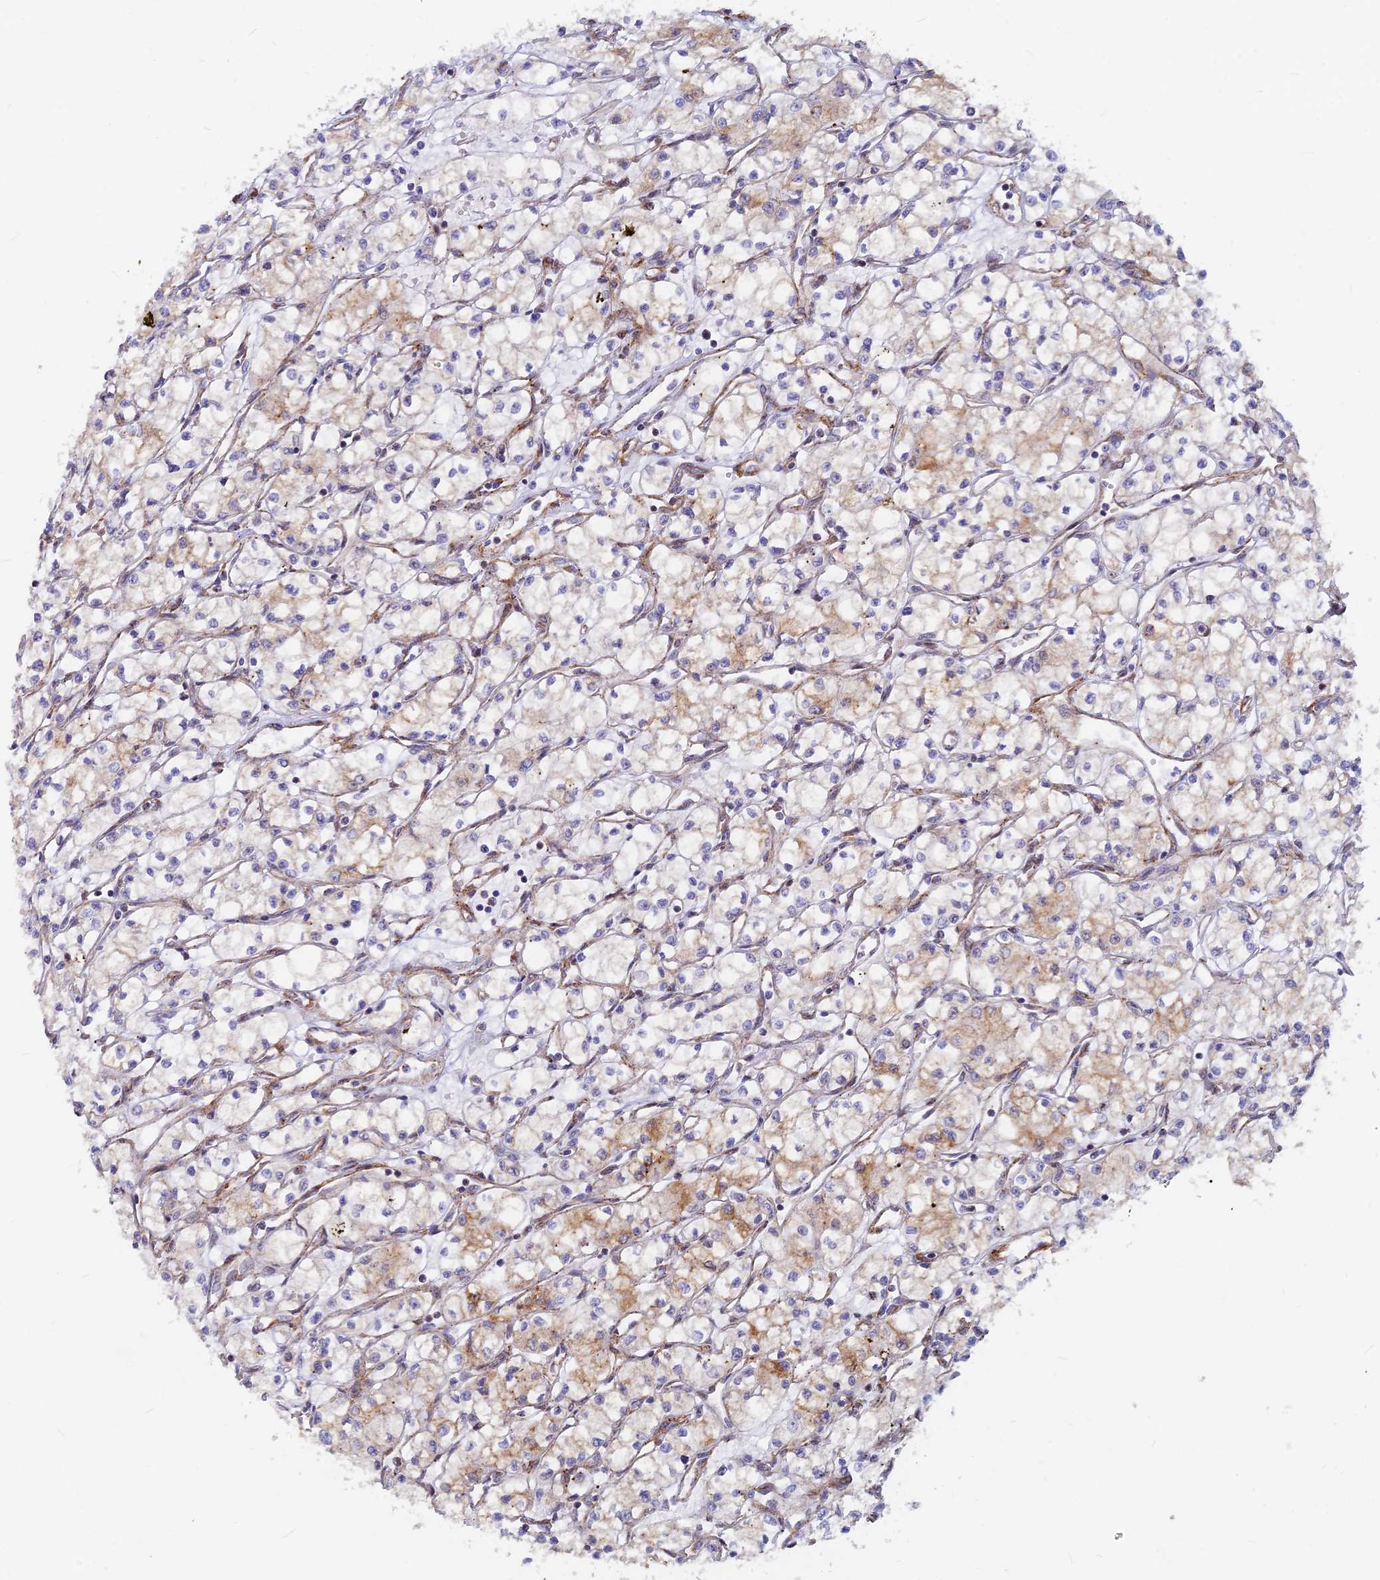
{"staining": {"intensity": "weak", "quantity": "<25%", "location": "cytoplasmic/membranous"}, "tissue": "renal cancer", "cell_type": "Tumor cells", "image_type": "cancer", "snomed": [{"axis": "morphology", "description": "Adenocarcinoma, NOS"}, {"axis": "topography", "description": "Kidney"}], "caption": "Micrograph shows no protein staining in tumor cells of adenocarcinoma (renal) tissue.", "gene": "VSTM2L", "patient": {"sex": "male", "age": 59}}